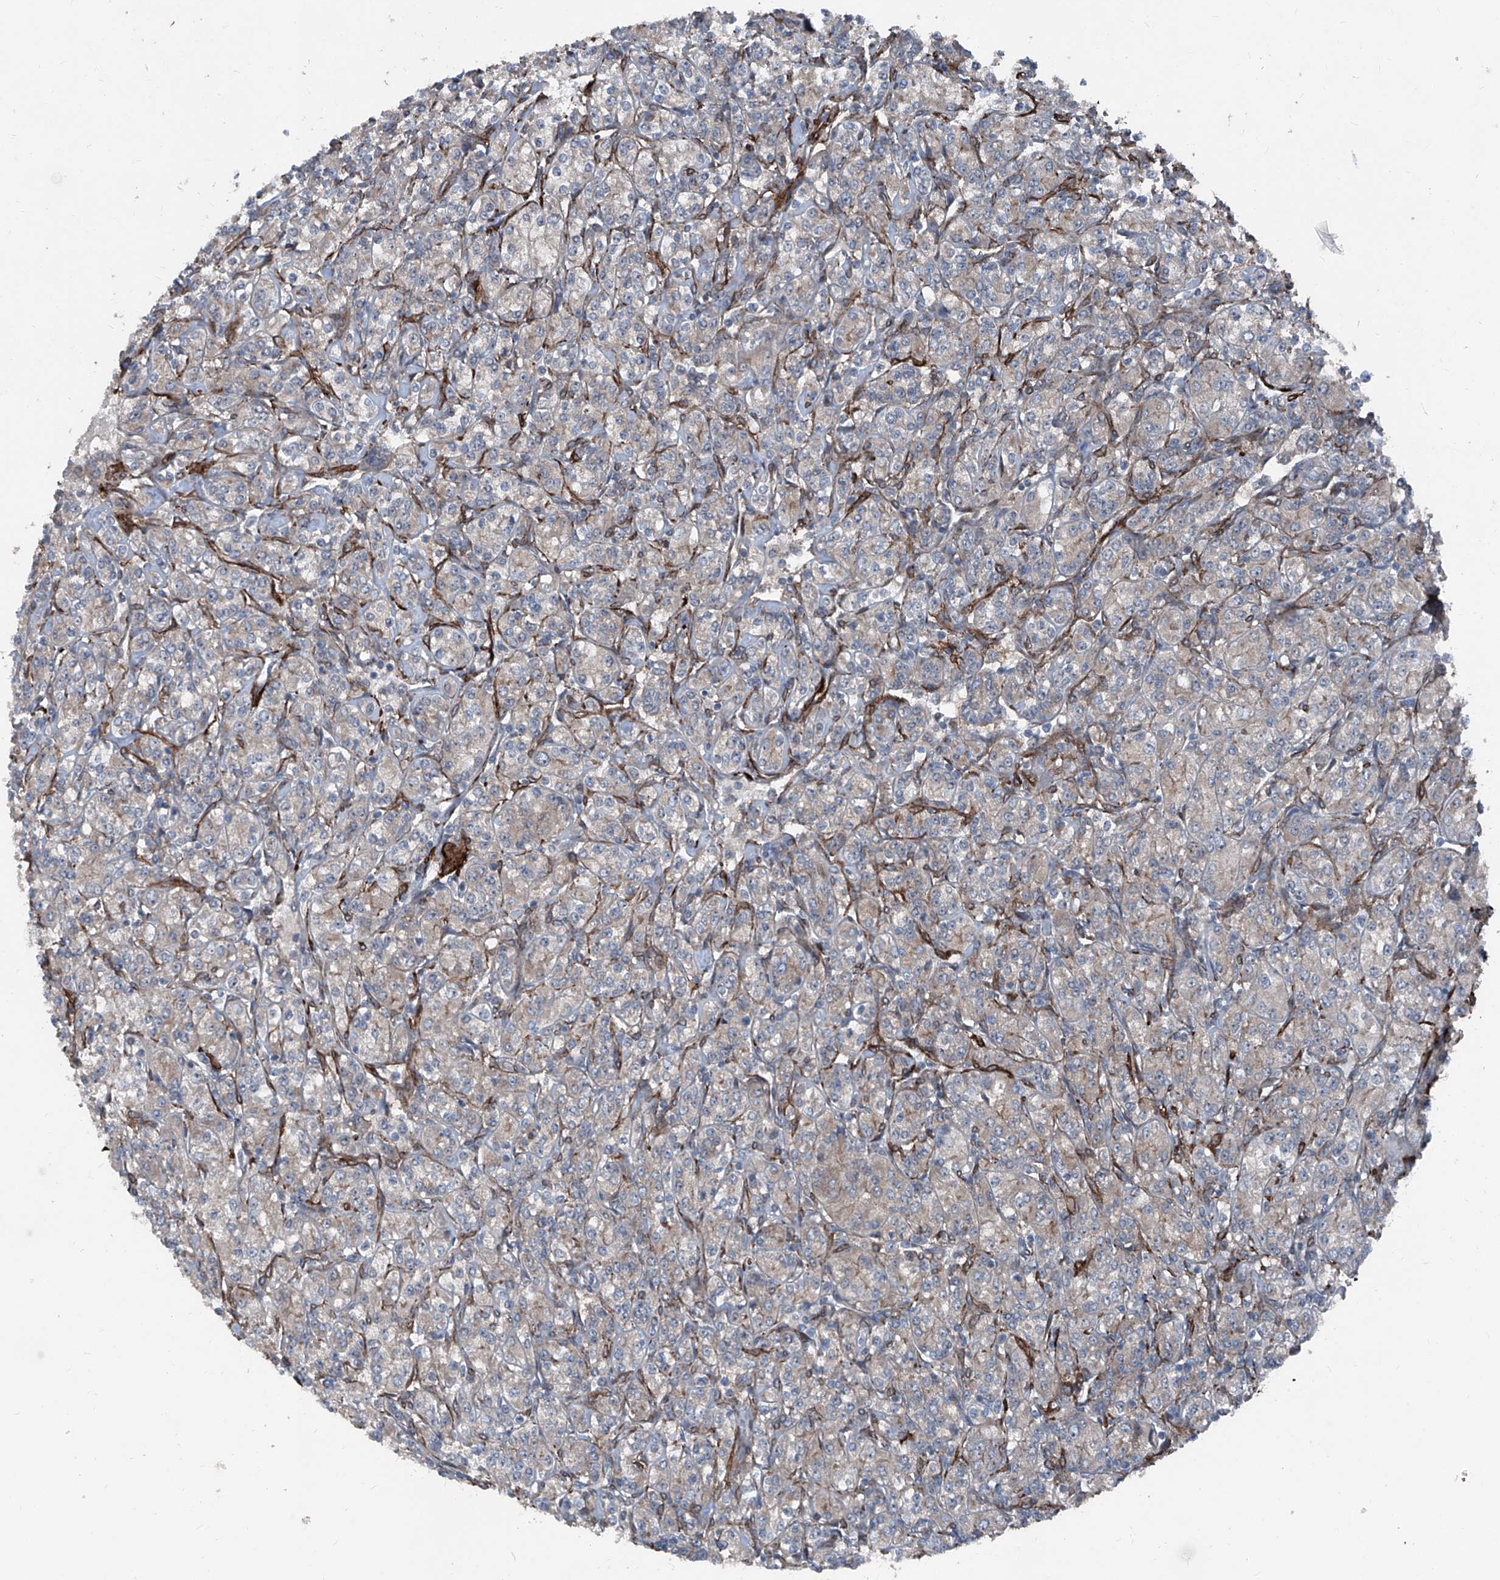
{"staining": {"intensity": "negative", "quantity": "none", "location": "none"}, "tissue": "renal cancer", "cell_type": "Tumor cells", "image_type": "cancer", "snomed": [{"axis": "morphology", "description": "Adenocarcinoma, NOS"}, {"axis": "topography", "description": "Kidney"}], "caption": "An image of human renal cancer (adenocarcinoma) is negative for staining in tumor cells. (Immunohistochemistry, brightfield microscopy, high magnification).", "gene": "COA7", "patient": {"sex": "male", "age": 77}}